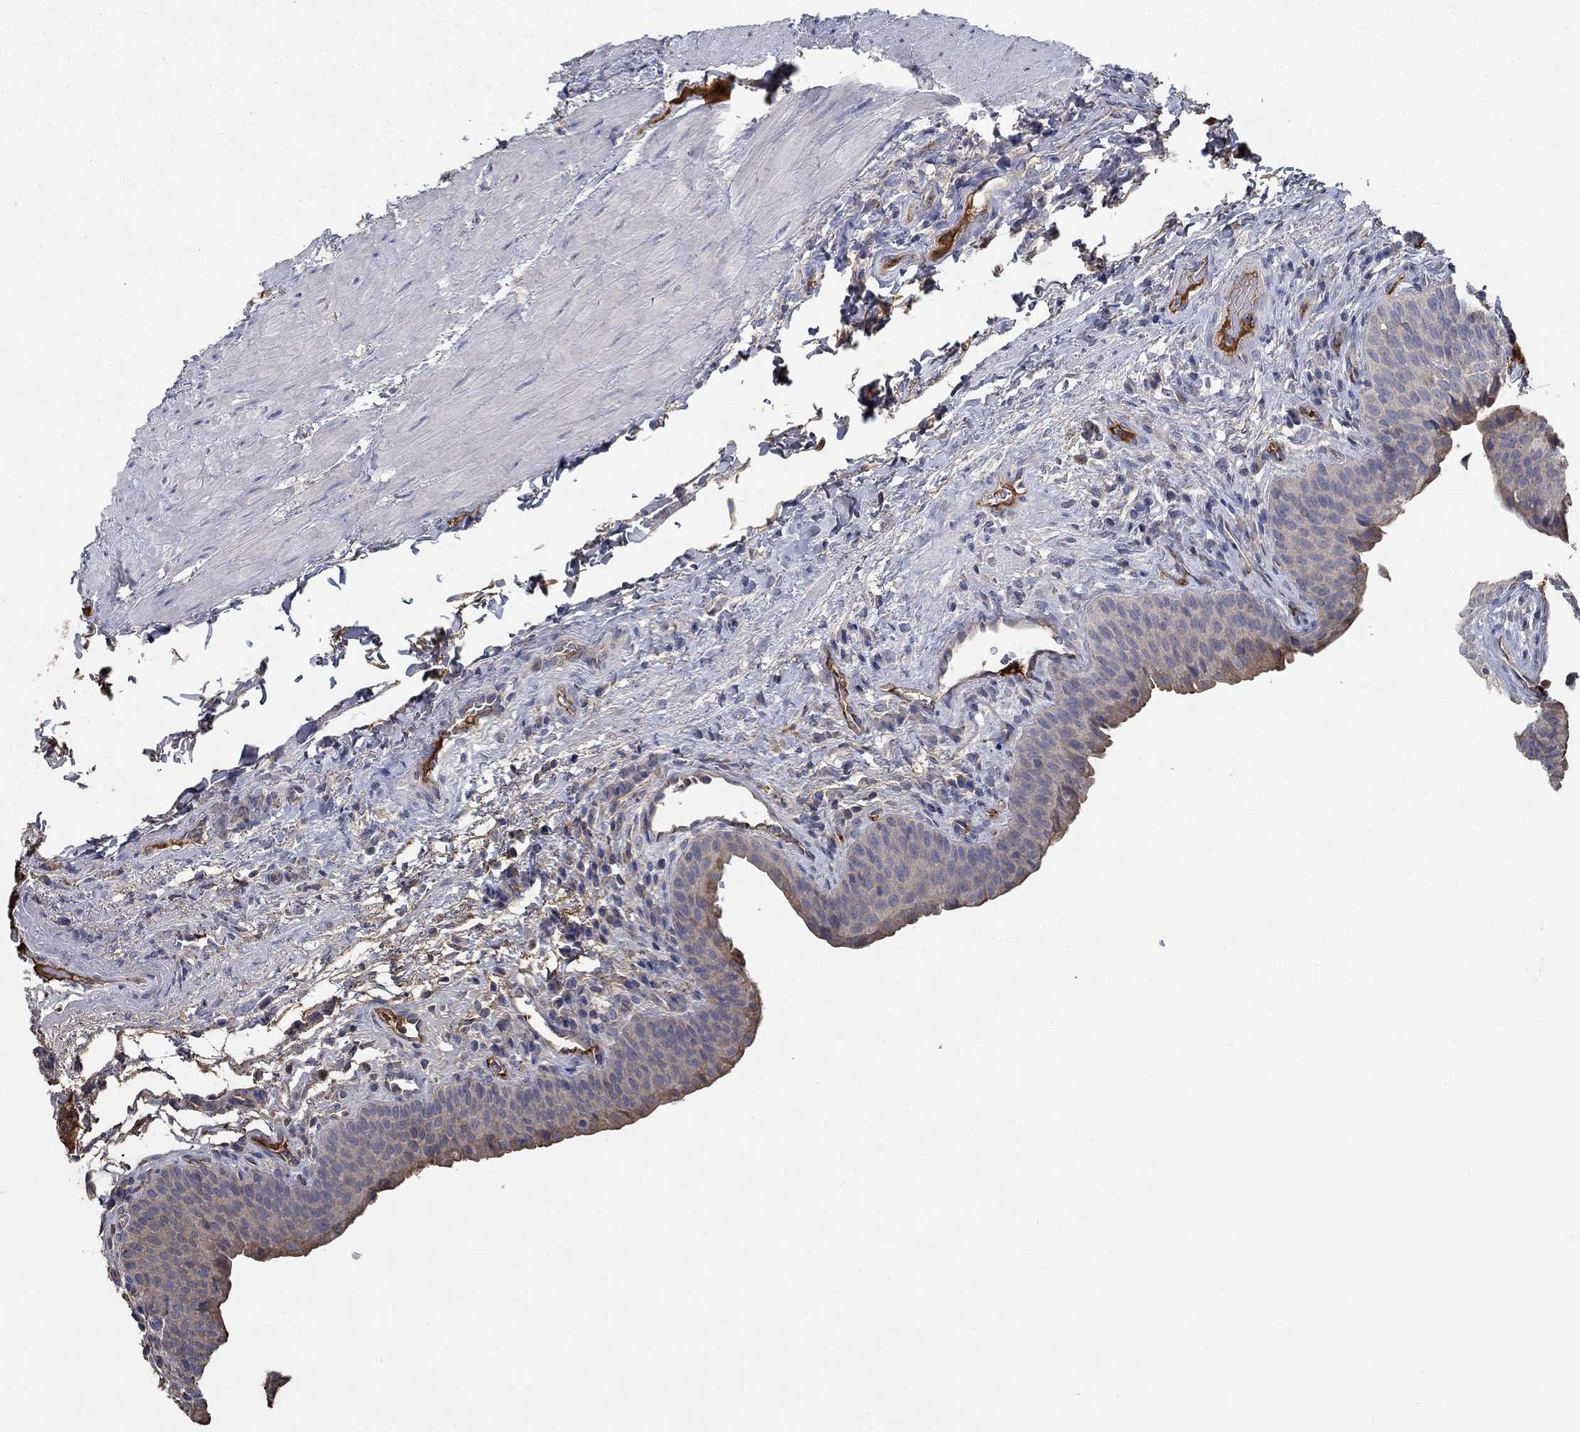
{"staining": {"intensity": "negative", "quantity": "none", "location": "none"}, "tissue": "urinary bladder", "cell_type": "Urothelial cells", "image_type": "normal", "snomed": [{"axis": "morphology", "description": "Normal tissue, NOS"}, {"axis": "topography", "description": "Urinary bladder"}], "caption": "Immunohistochemical staining of normal human urinary bladder shows no significant staining in urothelial cells.", "gene": "IL10", "patient": {"sex": "male", "age": 66}}